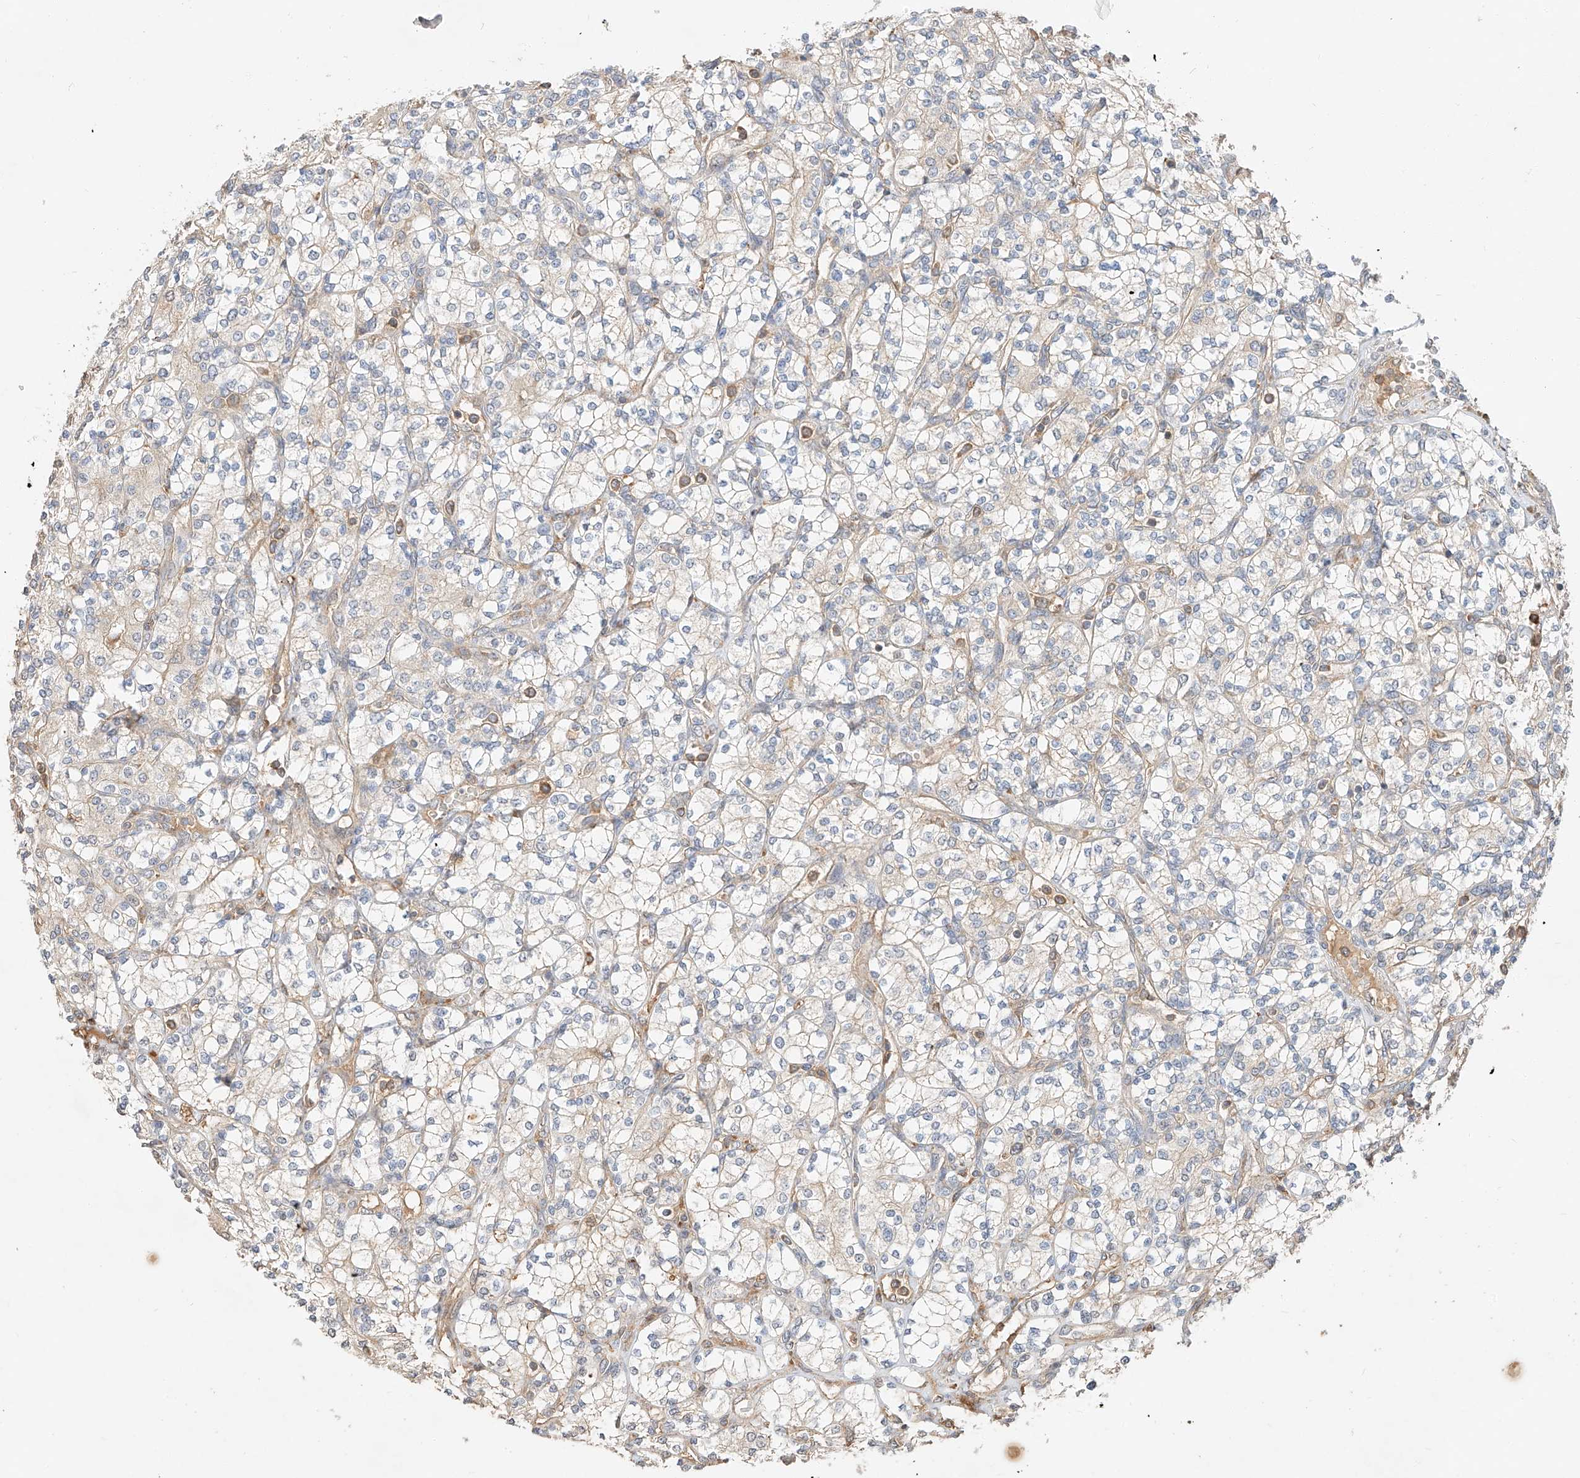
{"staining": {"intensity": "negative", "quantity": "none", "location": "none"}, "tissue": "renal cancer", "cell_type": "Tumor cells", "image_type": "cancer", "snomed": [{"axis": "morphology", "description": "Adenocarcinoma, NOS"}, {"axis": "topography", "description": "Kidney"}], "caption": "This micrograph is of renal cancer (adenocarcinoma) stained with immunohistochemistry to label a protein in brown with the nuclei are counter-stained blue. There is no staining in tumor cells. The staining is performed using DAB brown chromogen with nuclei counter-stained in using hematoxylin.", "gene": "SUSD6", "patient": {"sex": "male", "age": 77}}